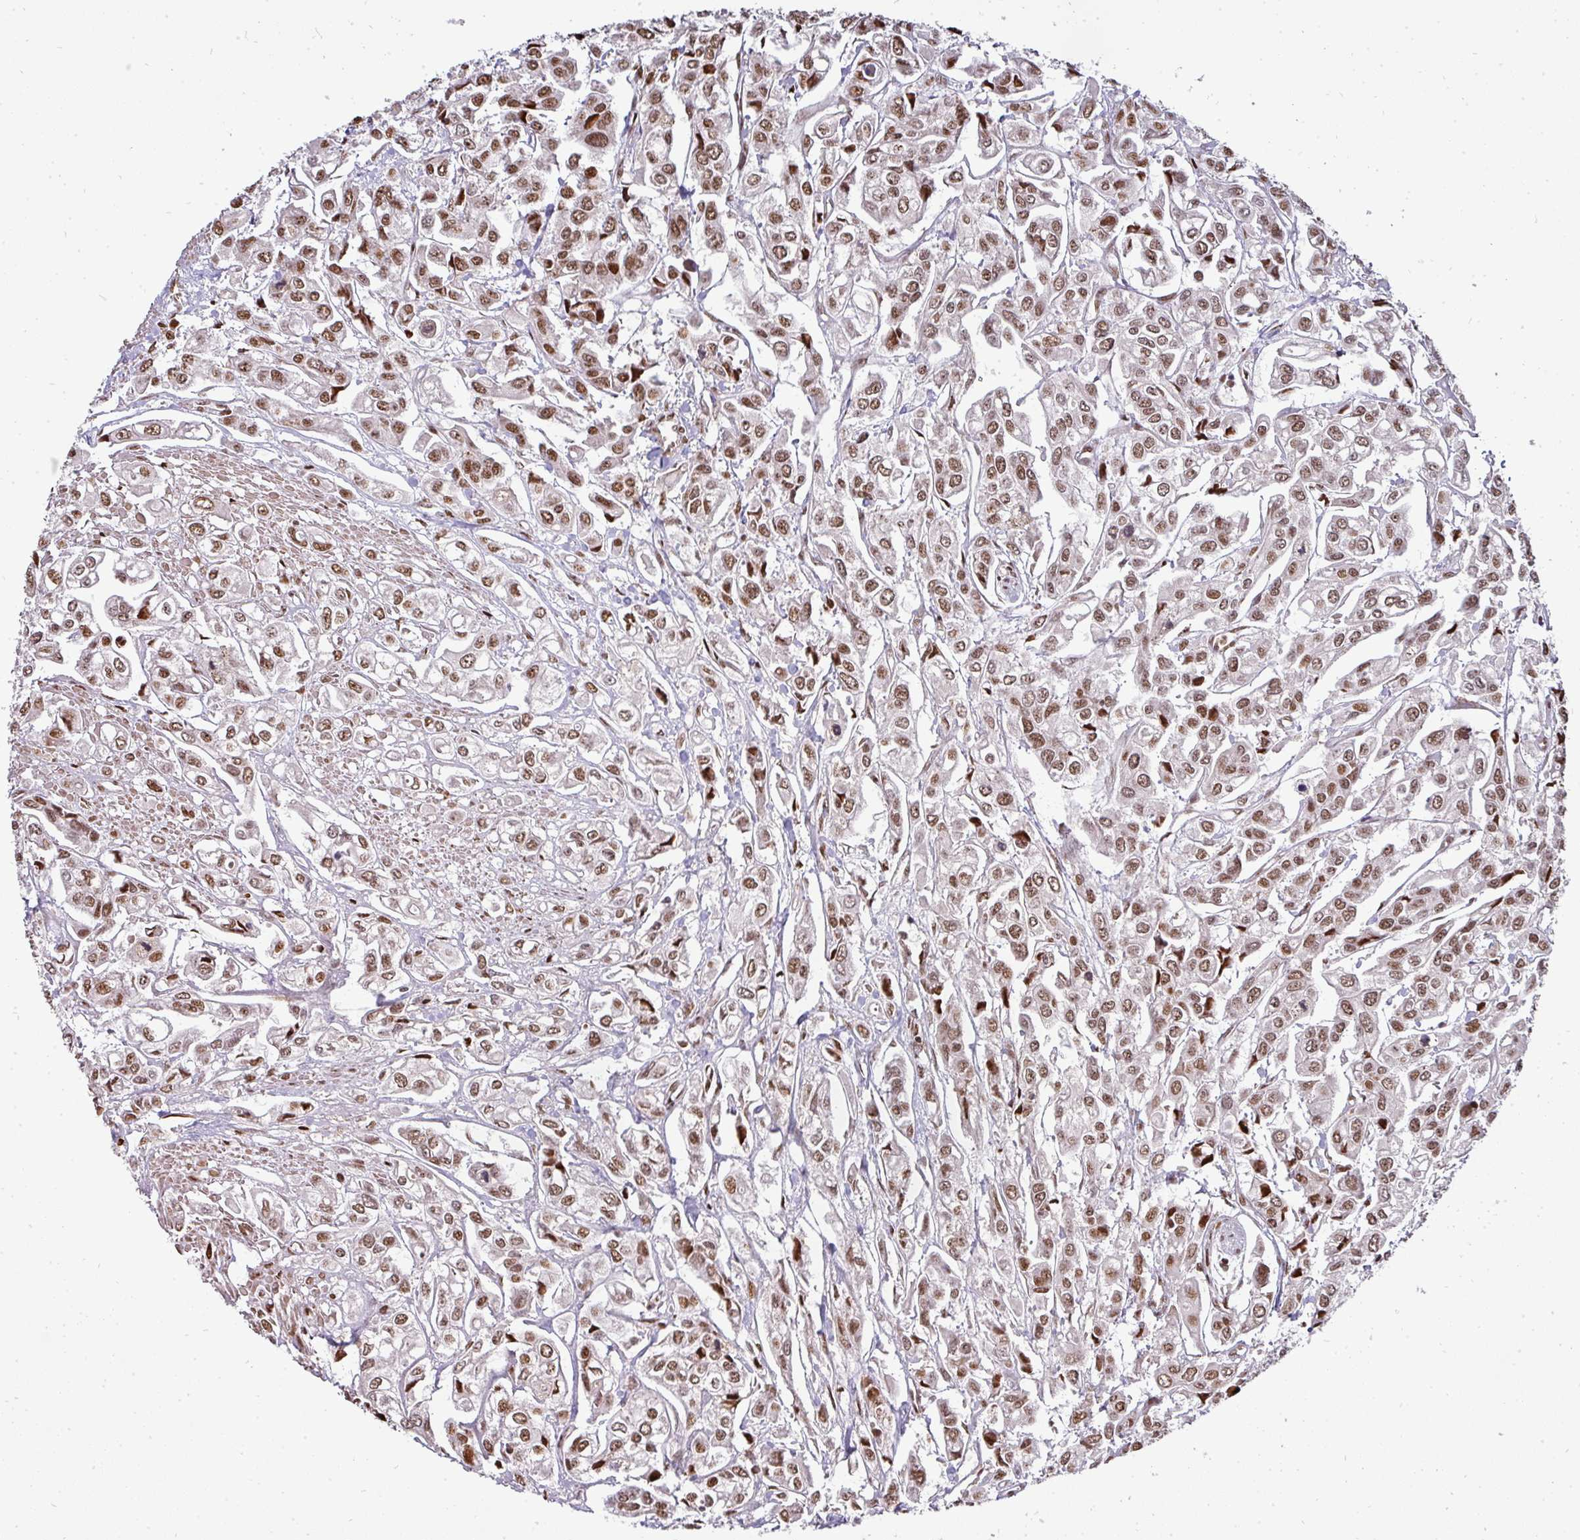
{"staining": {"intensity": "moderate", "quantity": ">75%", "location": "nuclear"}, "tissue": "urothelial cancer", "cell_type": "Tumor cells", "image_type": "cancer", "snomed": [{"axis": "morphology", "description": "Urothelial carcinoma, High grade"}, {"axis": "topography", "description": "Urinary bladder"}], "caption": "A brown stain highlights moderate nuclear expression of a protein in urothelial cancer tumor cells. Nuclei are stained in blue.", "gene": "PATZ1", "patient": {"sex": "male", "age": 67}}